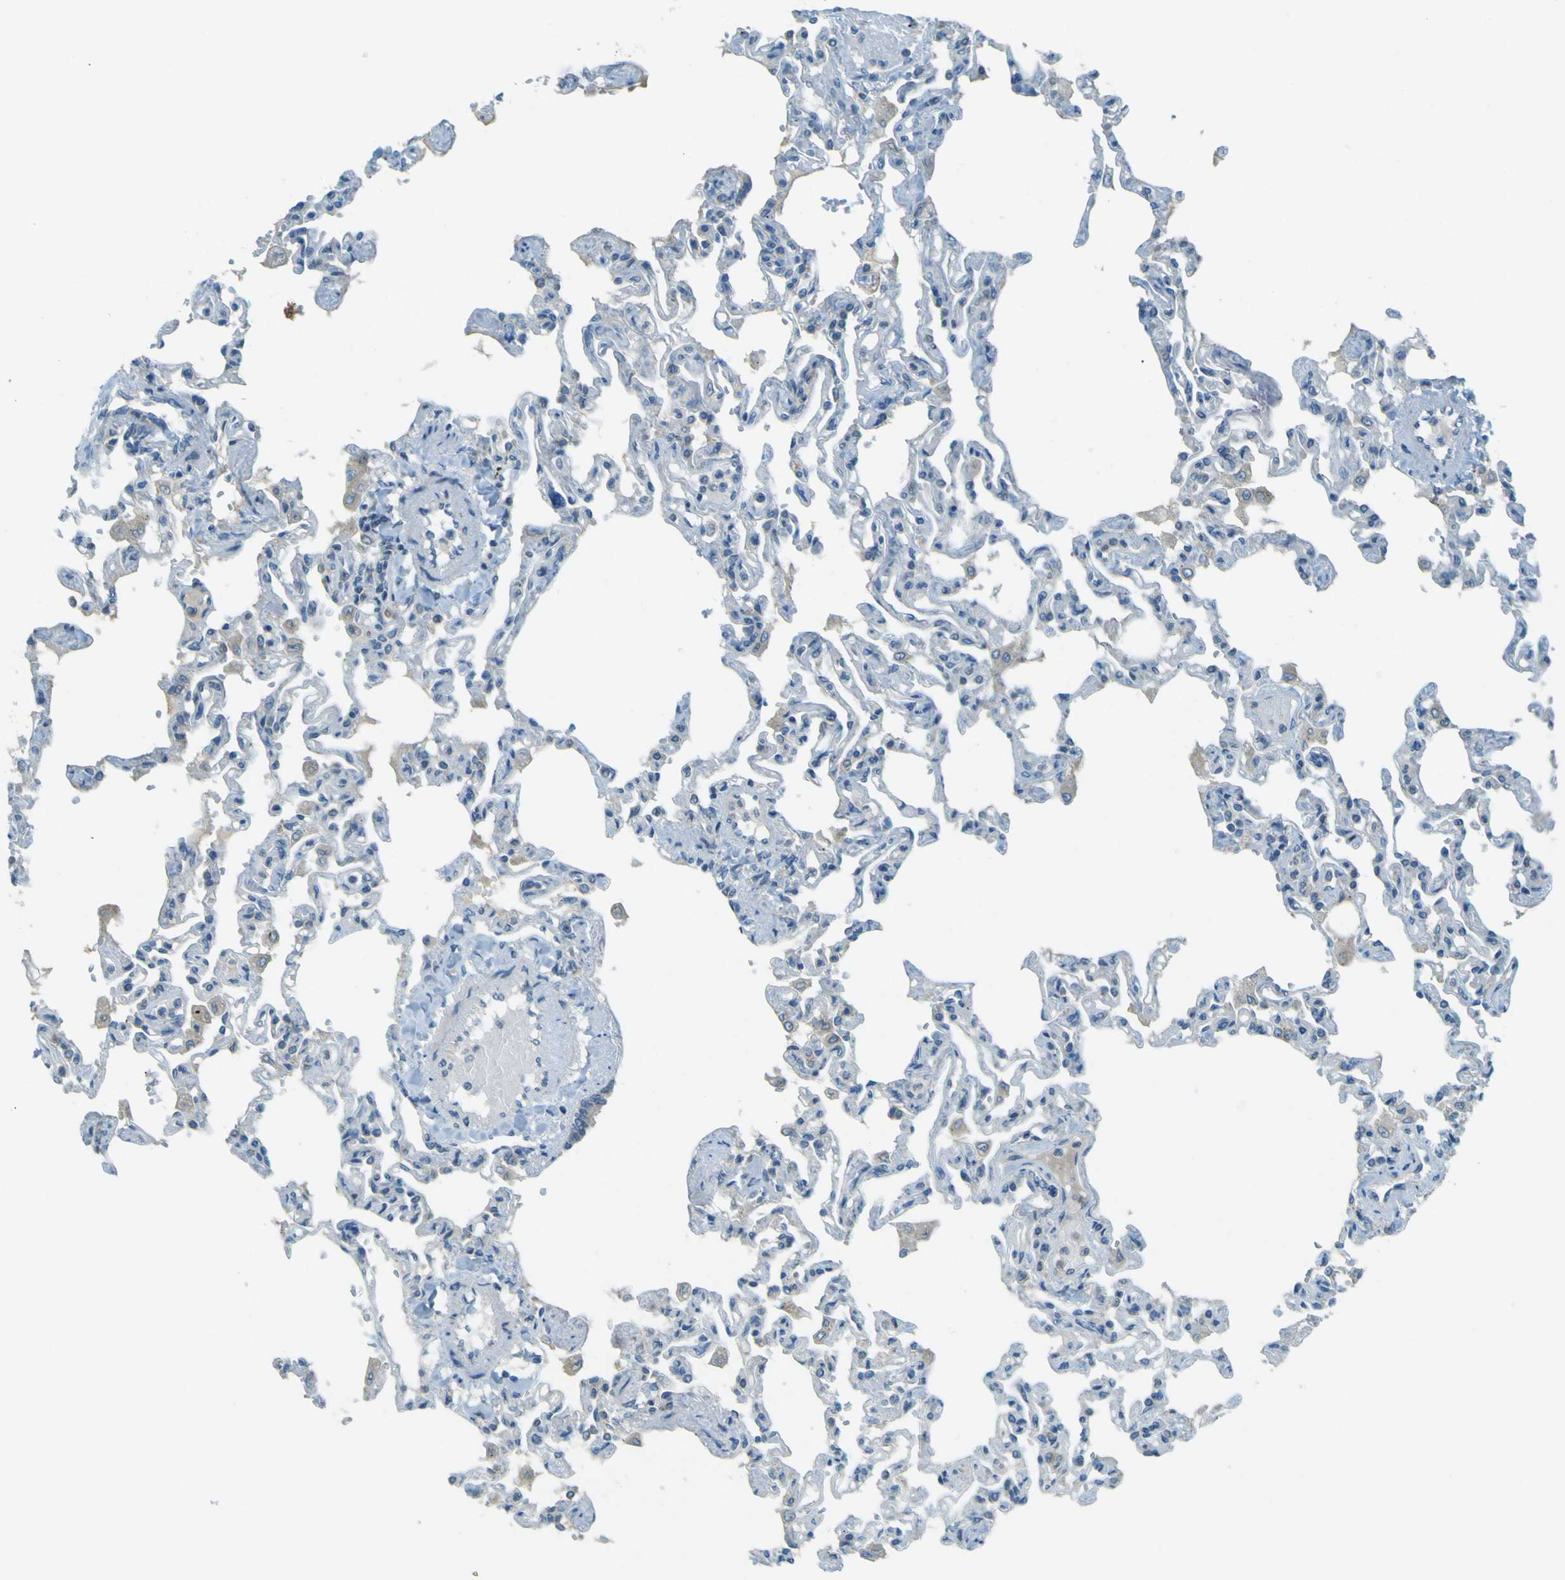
{"staining": {"intensity": "moderate", "quantity": "<25%", "location": "cytoplasmic/membranous"}, "tissue": "lung", "cell_type": "Alveolar cells", "image_type": "normal", "snomed": [{"axis": "morphology", "description": "Normal tissue, NOS"}, {"axis": "topography", "description": "Lung"}], "caption": "Benign lung was stained to show a protein in brown. There is low levels of moderate cytoplasmic/membranous staining in approximately <25% of alveolar cells.", "gene": "FKTN", "patient": {"sex": "male", "age": 21}}